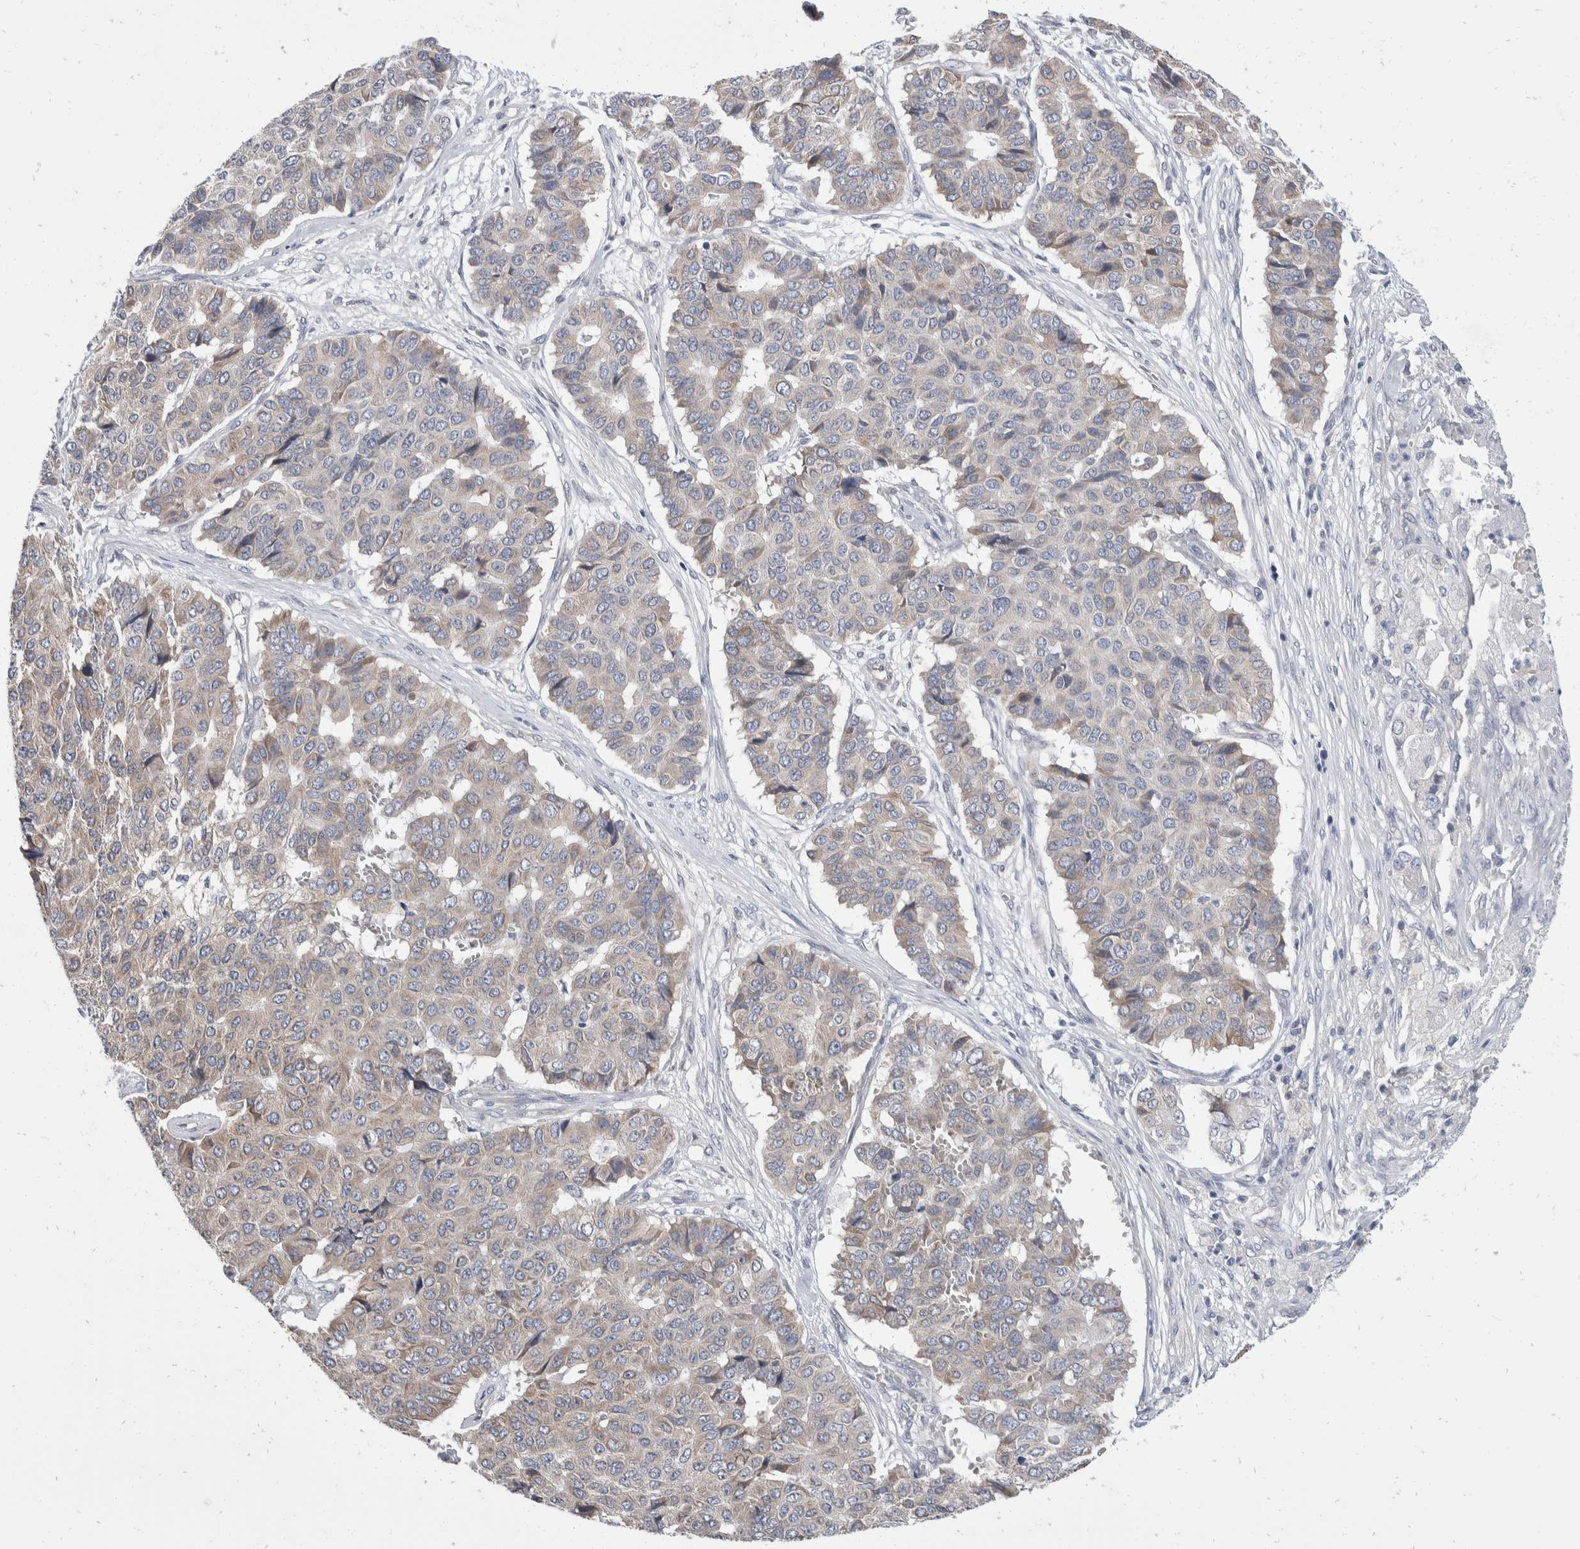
{"staining": {"intensity": "weak", "quantity": "25%-75%", "location": "cytoplasmic/membranous"}, "tissue": "pancreatic cancer", "cell_type": "Tumor cells", "image_type": "cancer", "snomed": [{"axis": "morphology", "description": "Adenocarcinoma, NOS"}, {"axis": "topography", "description": "Pancreas"}], "caption": "Immunohistochemical staining of pancreatic cancer (adenocarcinoma) exhibits weak cytoplasmic/membranous protein positivity in about 25%-75% of tumor cells.", "gene": "TMEM245", "patient": {"sex": "male", "age": 50}}